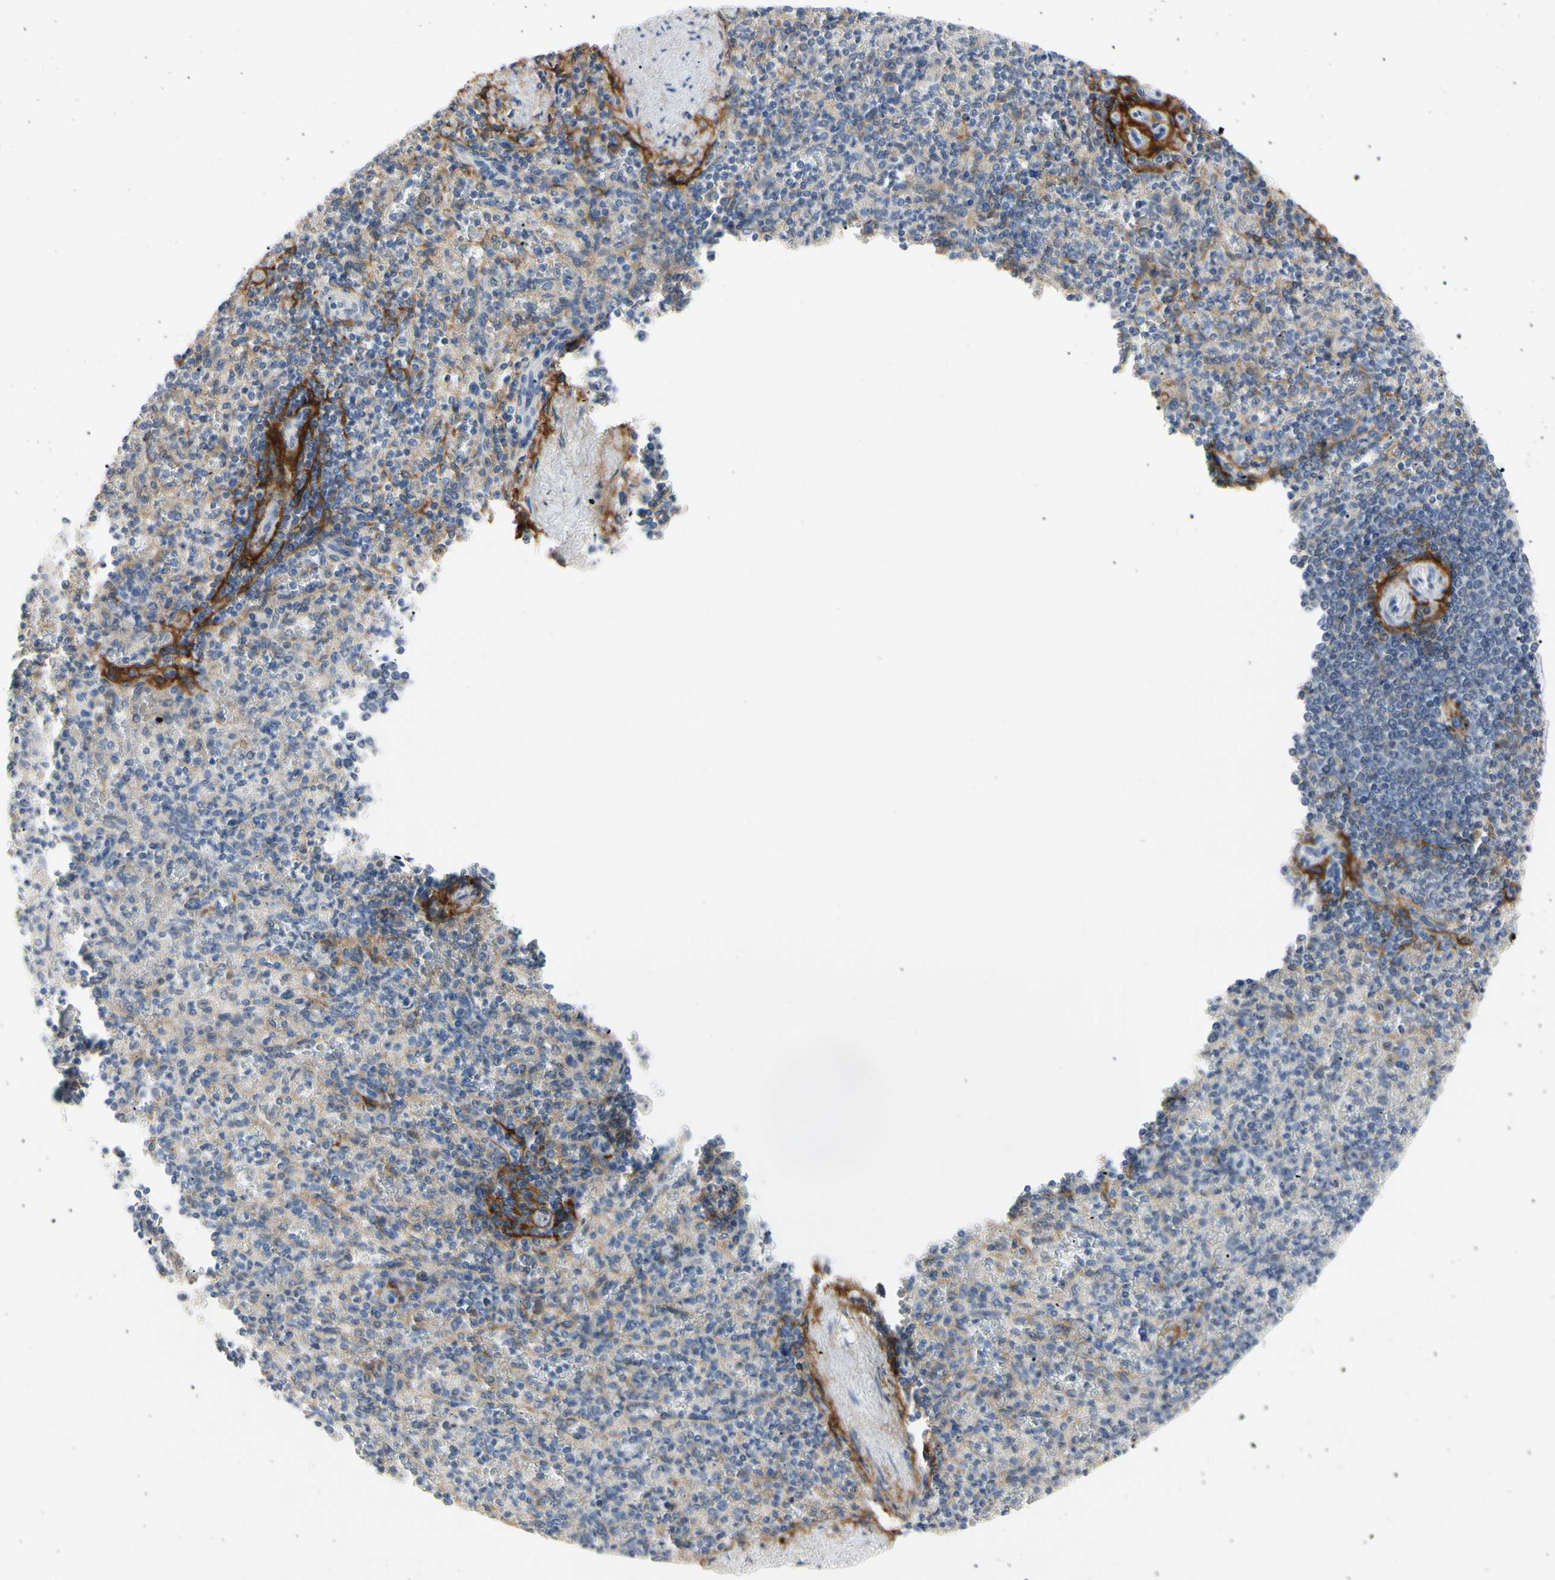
{"staining": {"intensity": "negative", "quantity": "none", "location": "none"}, "tissue": "spleen", "cell_type": "Cells in red pulp", "image_type": "normal", "snomed": [{"axis": "morphology", "description": "Normal tissue, NOS"}, {"axis": "topography", "description": "Spleen"}], "caption": "An immunohistochemistry (IHC) histopathology image of benign spleen is shown. There is no staining in cells in red pulp of spleen. Nuclei are stained in blue.", "gene": "GGT5", "patient": {"sex": "female", "age": 74}}